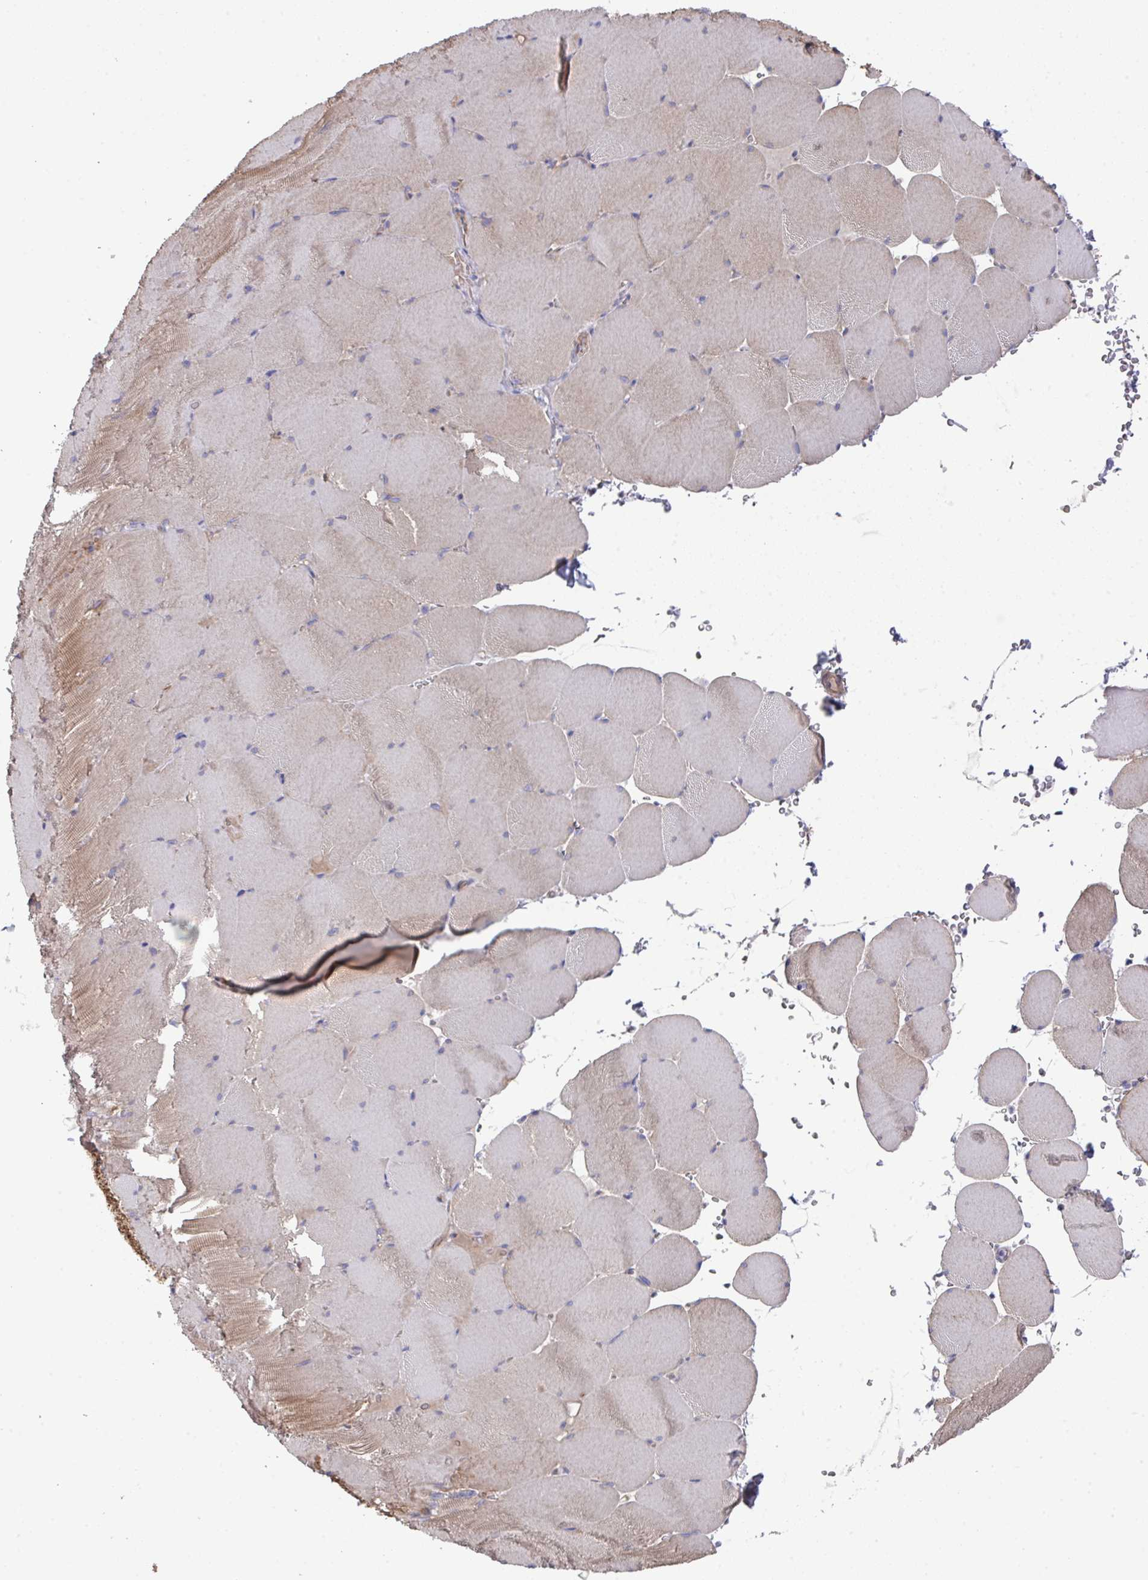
{"staining": {"intensity": "moderate", "quantity": "25%-75%", "location": "cytoplasmic/membranous"}, "tissue": "skeletal muscle", "cell_type": "Myocytes", "image_type": "normal", "snomed": [{"axis": "morphology", "description": "Normal tissue, NOS"}, {"axis": "topography", "description": "Skeletal muscle"}, {"axis": "topography", "description": "Head-Neck"}], "caption": "Immunohistochemical staining of normal skeletal muscle displays moderate cytoplasmic/membranous protein staining in approximately 25%-75% of myocytes. (IHC, brightfield microscopy, high magnification).", "gene": "PRR5", "patient": {"sex": "male", "age": 66}}